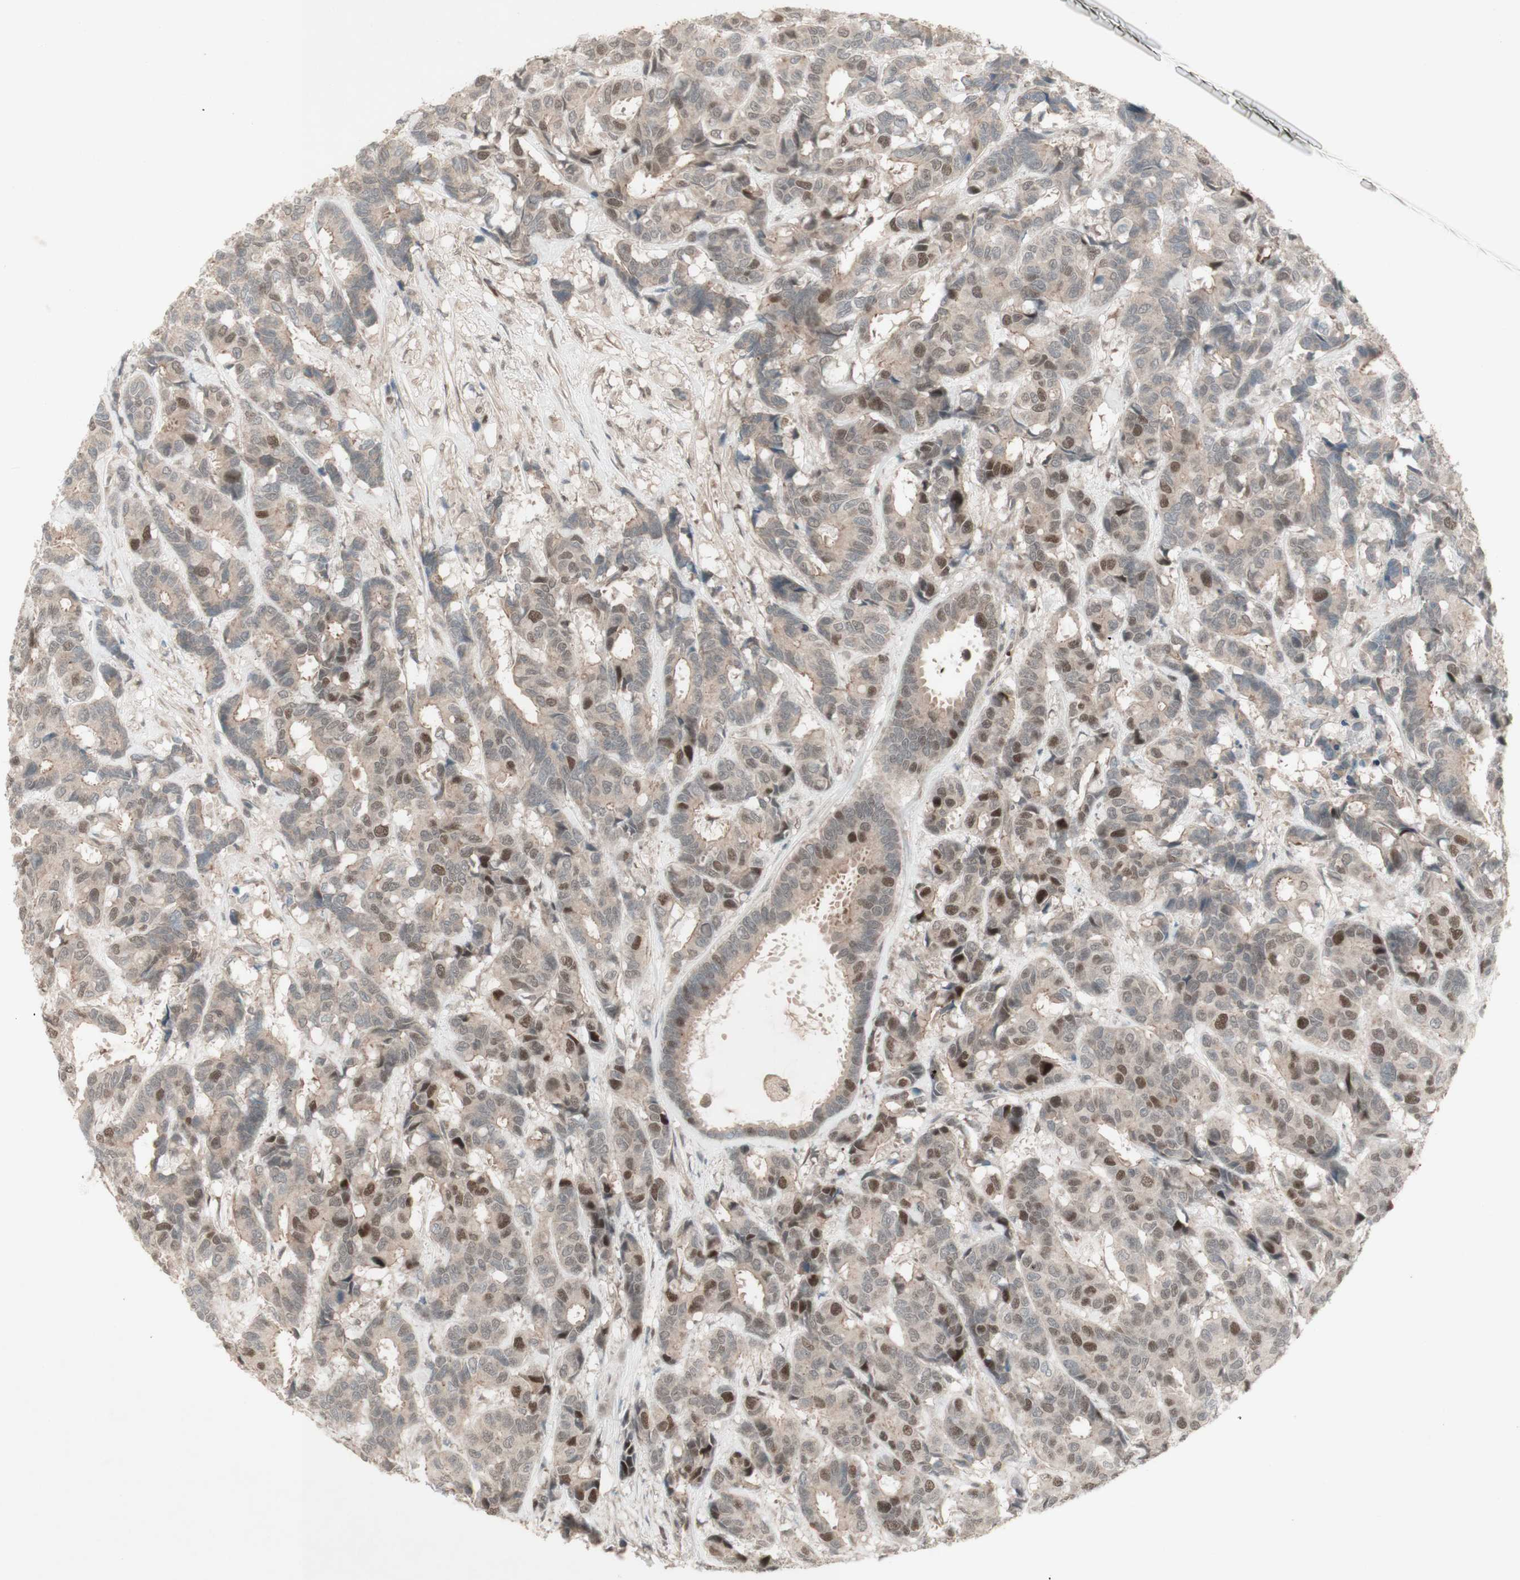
{"staining": {"intensity": "moderate", "quantity": "25%-75%", "location": "cytoplasmic/membranous,nuclear"}, "tissue": "breast cancer", "cell_type": "Tumor cells", "image_type": "cancer", "snomed": [{"axis": "morphology", "description": "Duct carcinoma"}, {"axis": "topography", "description": "Breast"}], "caption": "This is an image of immunohistochemistry staining of invasive ductal carcinoma (breast), which shows moderate expression in the cytoplasmic/membranous and nuclear of tumor cells.", "gene": "MSH6", "patient": {"sex": "female", "age": 87}}